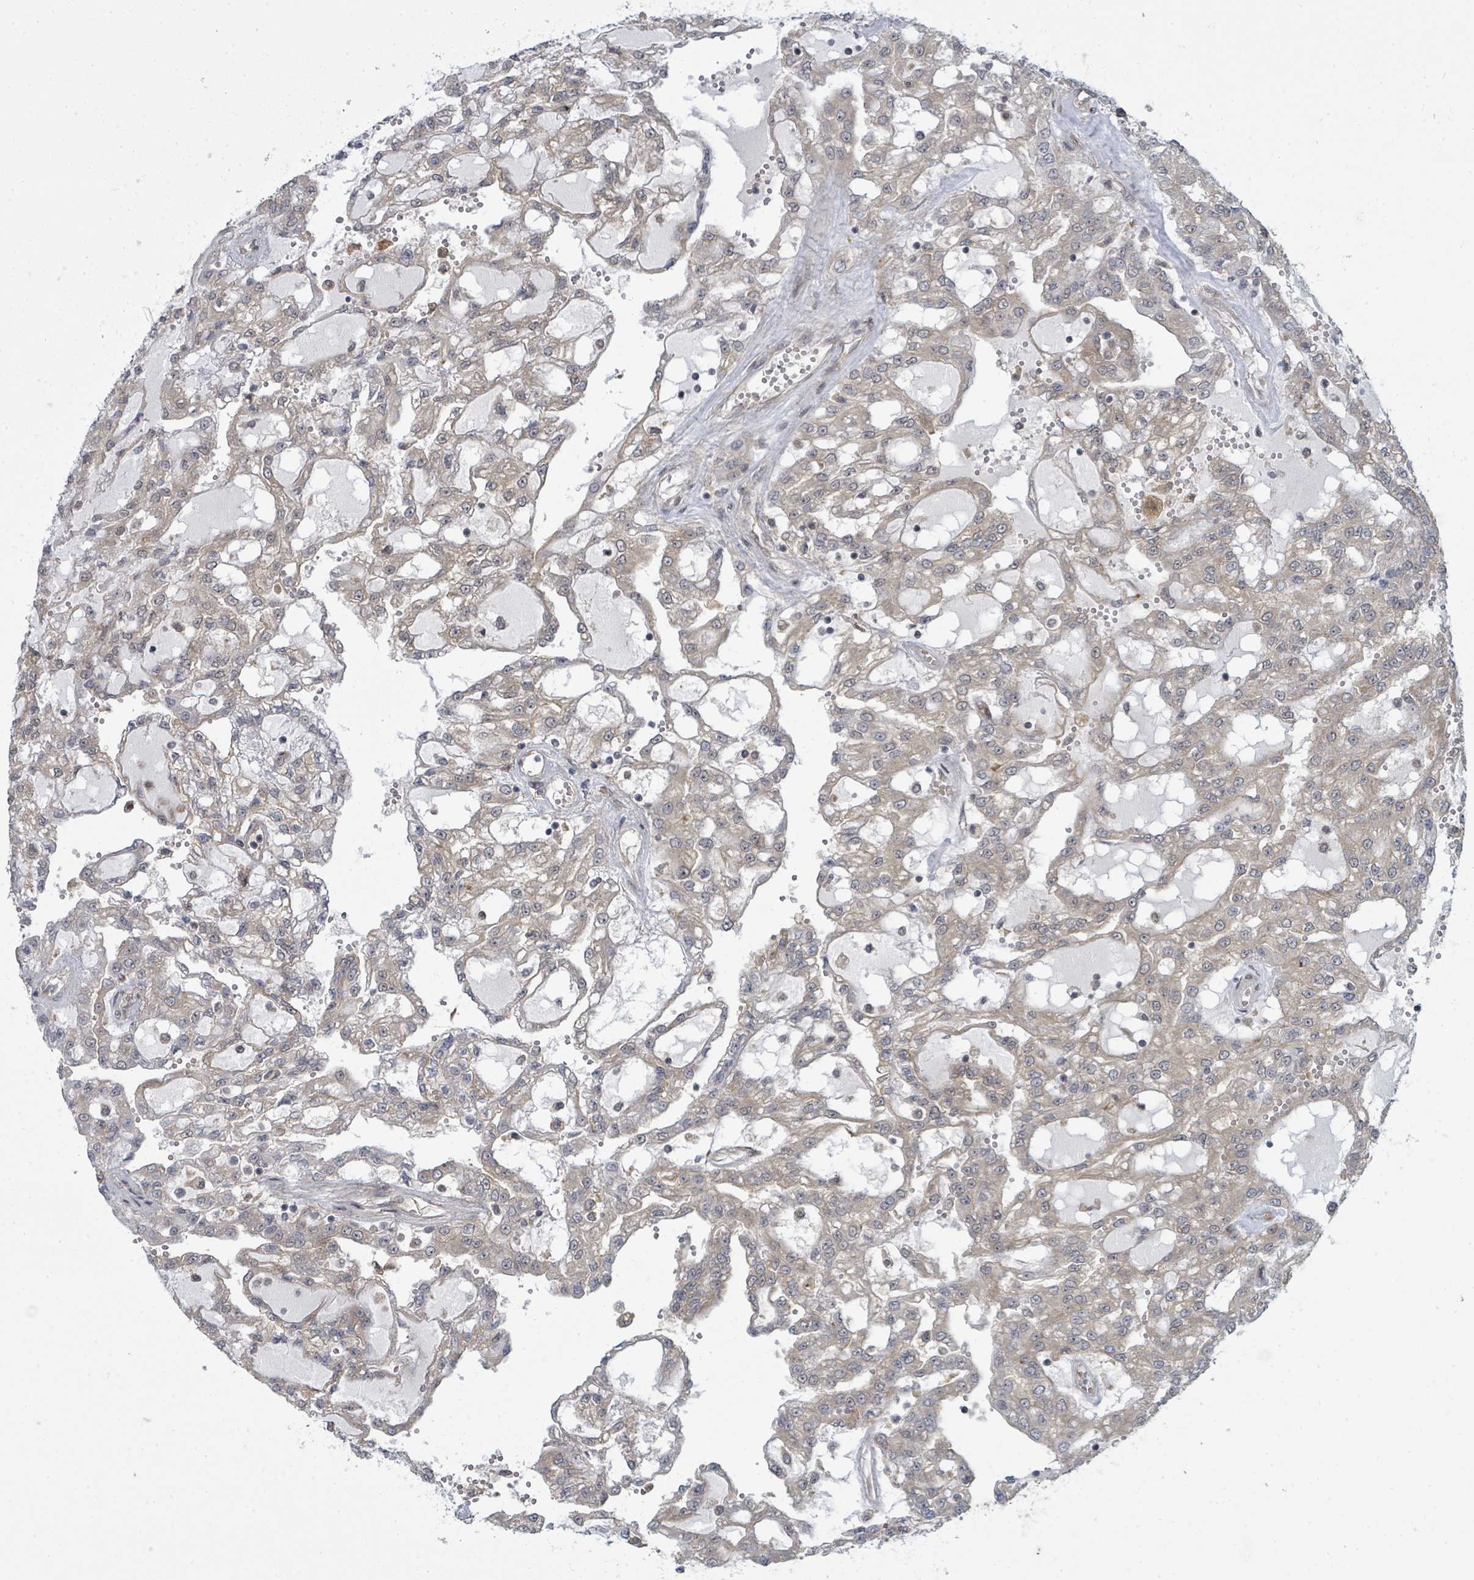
{"staining": {"intensity": "weak", "quantity": "25%-75%", "location": "cytoplasmic/membranous"}, "tissue": "renal cancer", "cell_type": "Tumor cells", "image_type": "cancer", "snomed": [{"axis": "morphology", "description": "Adenocarcinoma, NOS"}, {"axis": "topography", "description": "Kidney"}], "caption": "Immunohistochemistry photomicrograph of renal cancer stained for a protein (brown), which reveals low levels of weak cytoplasmic/membranous staining in approximately 25%-75% of tumor cells.", "gene": "PSMG2", "patient": {"sex": "male", "age": 63}}